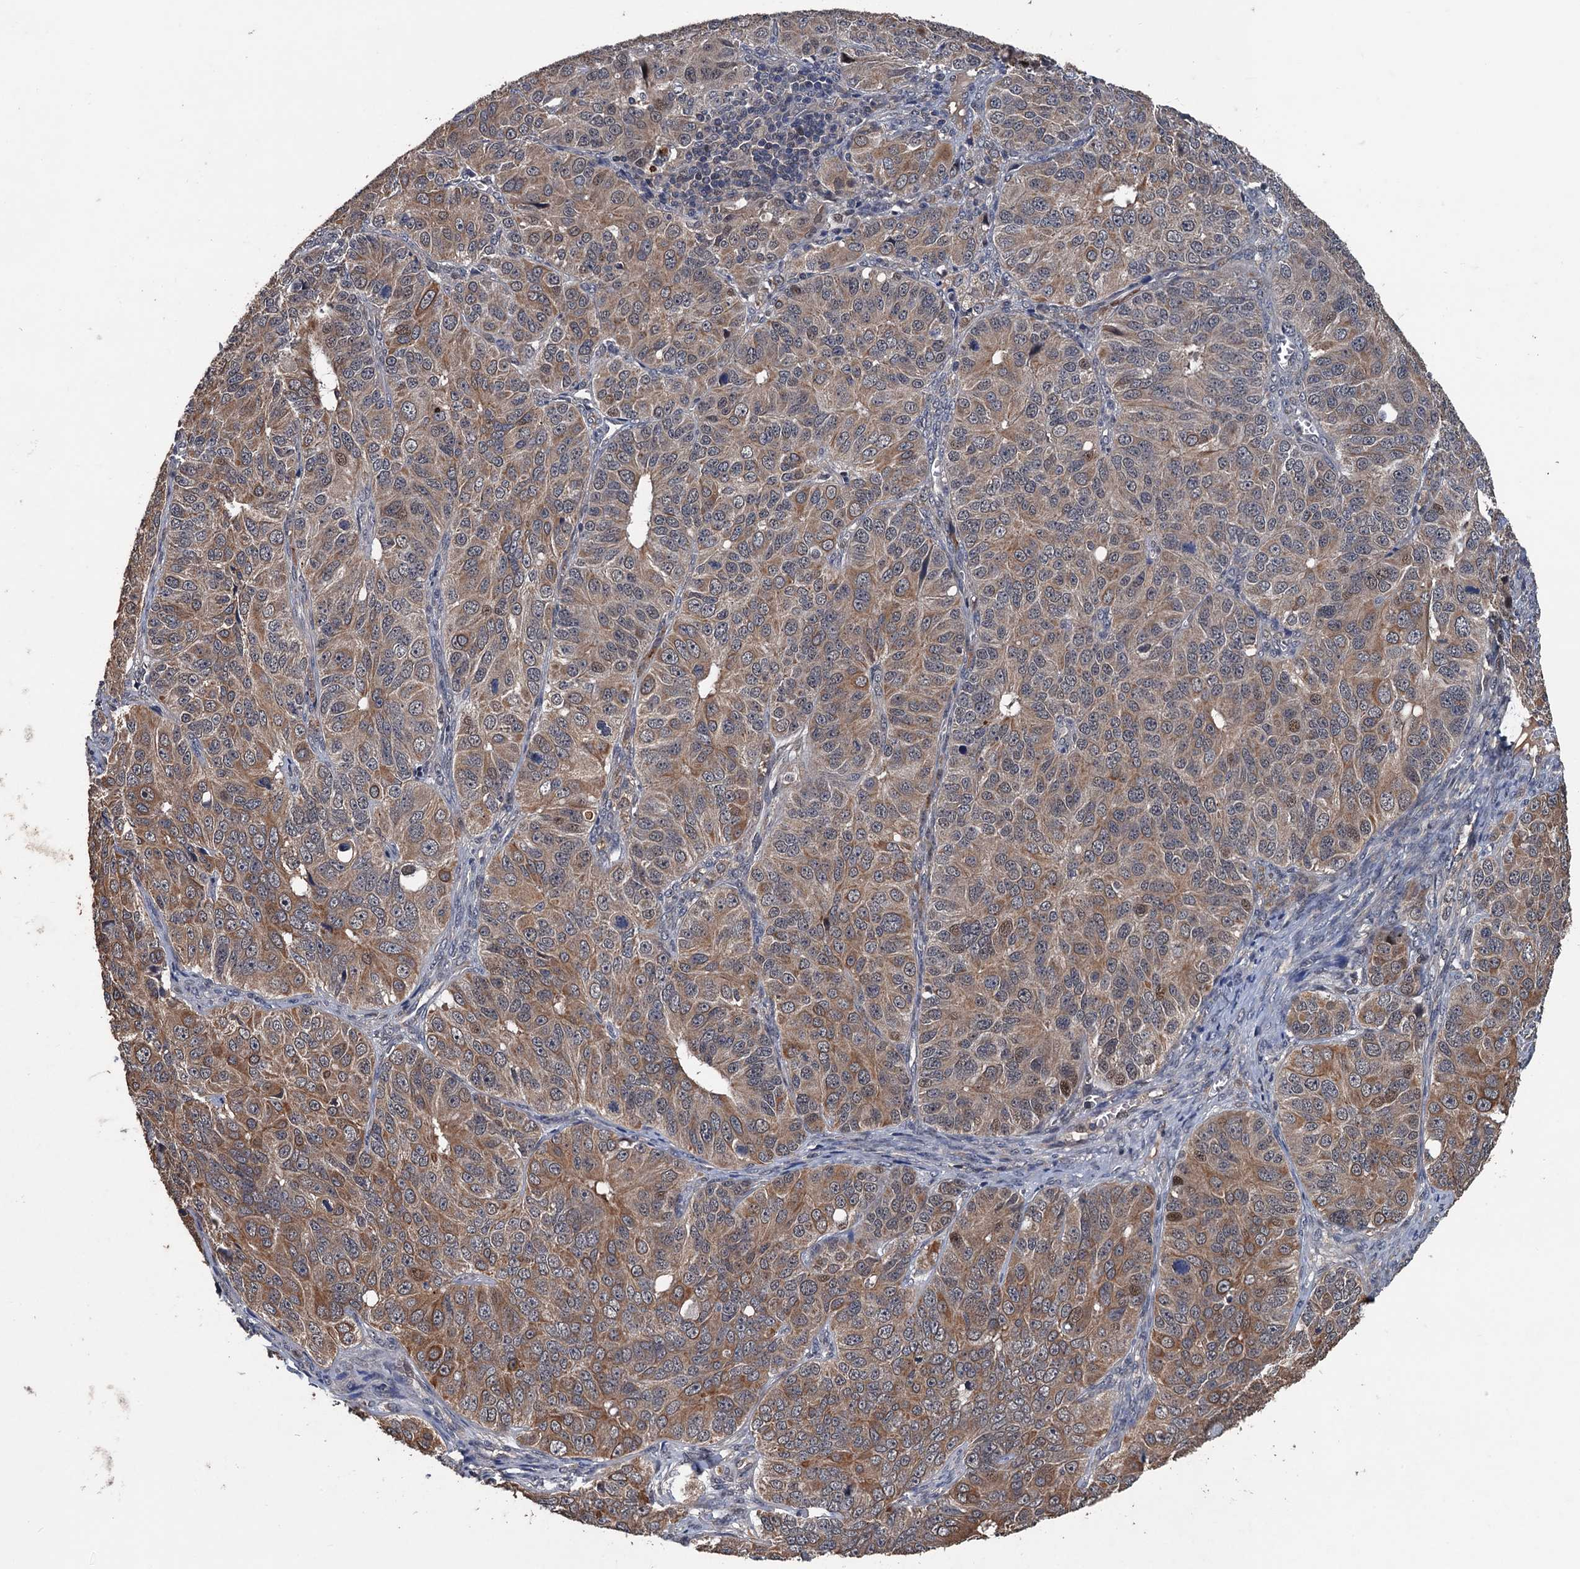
{"staining": {"intensity": "moderate", "quantity": "25%-75%", "location": "cytoplasmic/membranous,nuclear"}, "tissue": "ovarian cancer", "cell_type": "Tumor cells", "image_type": "cancer", "snomed": [{"axis": "morphology", "description": "Carcinoma, endometroid"}, {"axis": "topography", "description": "Ovary"}], "caption": "Immunohistochemistry (IHC) (DAB) staining of ovarian cancer (endometroid carcinoma) reveals moderate cytoplasmic/membranous and nuclear protein staining in approximately 25%-75% of tumor cells.", "gene": "ZNF438", "patient": {"sex": "female", "age": 51}}